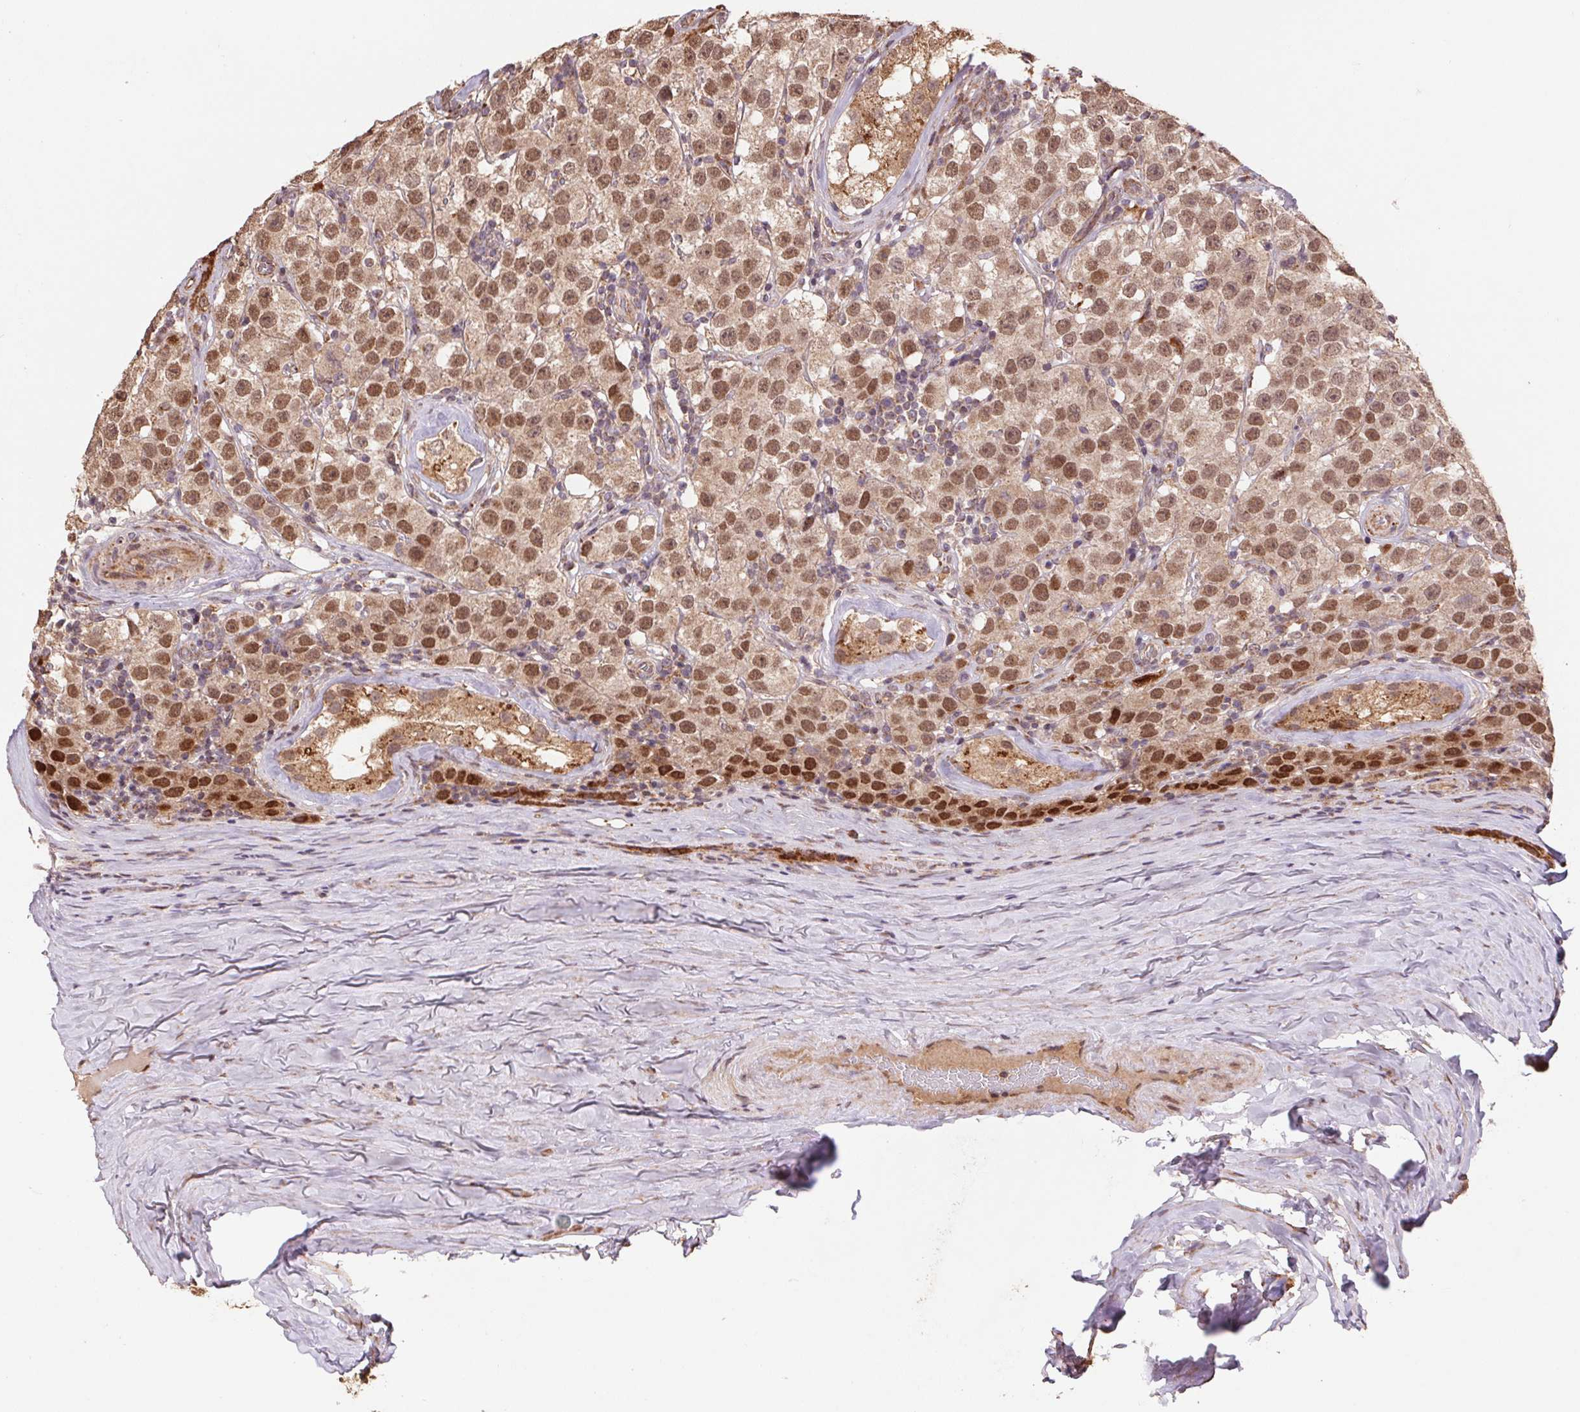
{"staining": {"intensity": "moderate", "quantity": ">75%", "location": "nuclear"}, "tissue": "testis cancer", "cell_type": "Tumor cells", "image_type": "cancer", "snomed": [{"axis": "morphology", "description": "Seminoma, NOS"}, {"axis": "topography", "description": "Testis"}], "caption": "DAB immunohistochemical staining of human seminoma (testis) displays moderate nuclear protein positivity in about >75% of tumor cells.", "gene": "PDHA1", "patient": {"sex": "male", "age": 34}}